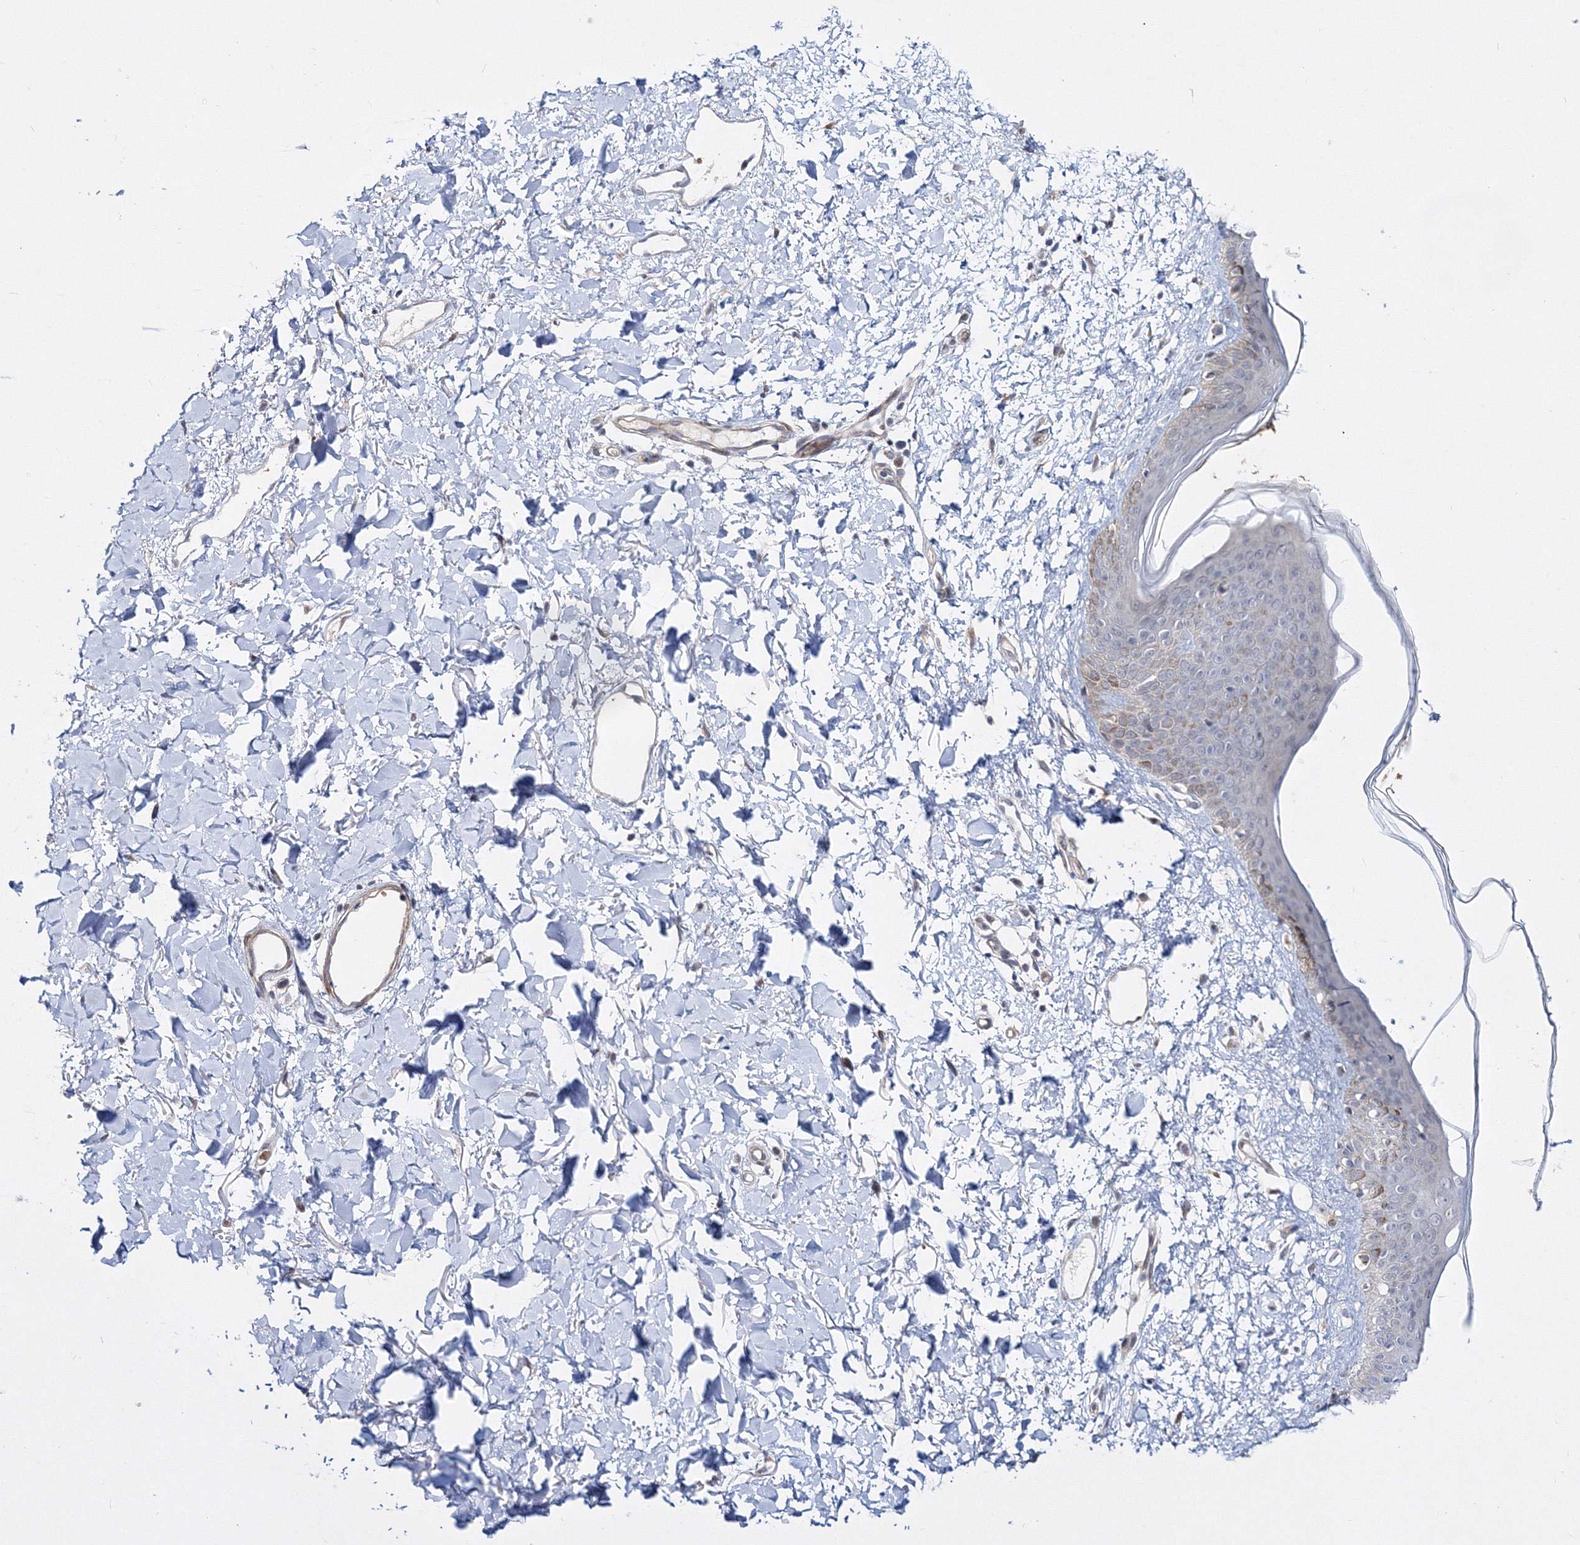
{"staining": {"intensity": "negative", "quantity": "none", "location": "none"}, "tissue": "skin", "cell_type": "Fibroblasts", "image_type": "normal", "snomed": [{"axis": "morphology", "description": "Normal tissue, NOS"}, {"axis": "topography", "description": "Skin"}], "caption": "Immunohistochemistry histopathology image of benign skin: skin stained with DAB shows no significant protein staining in fibroblasts.", "gene": "C11orf52", "patient": {"sex": "female", "age": 58}}